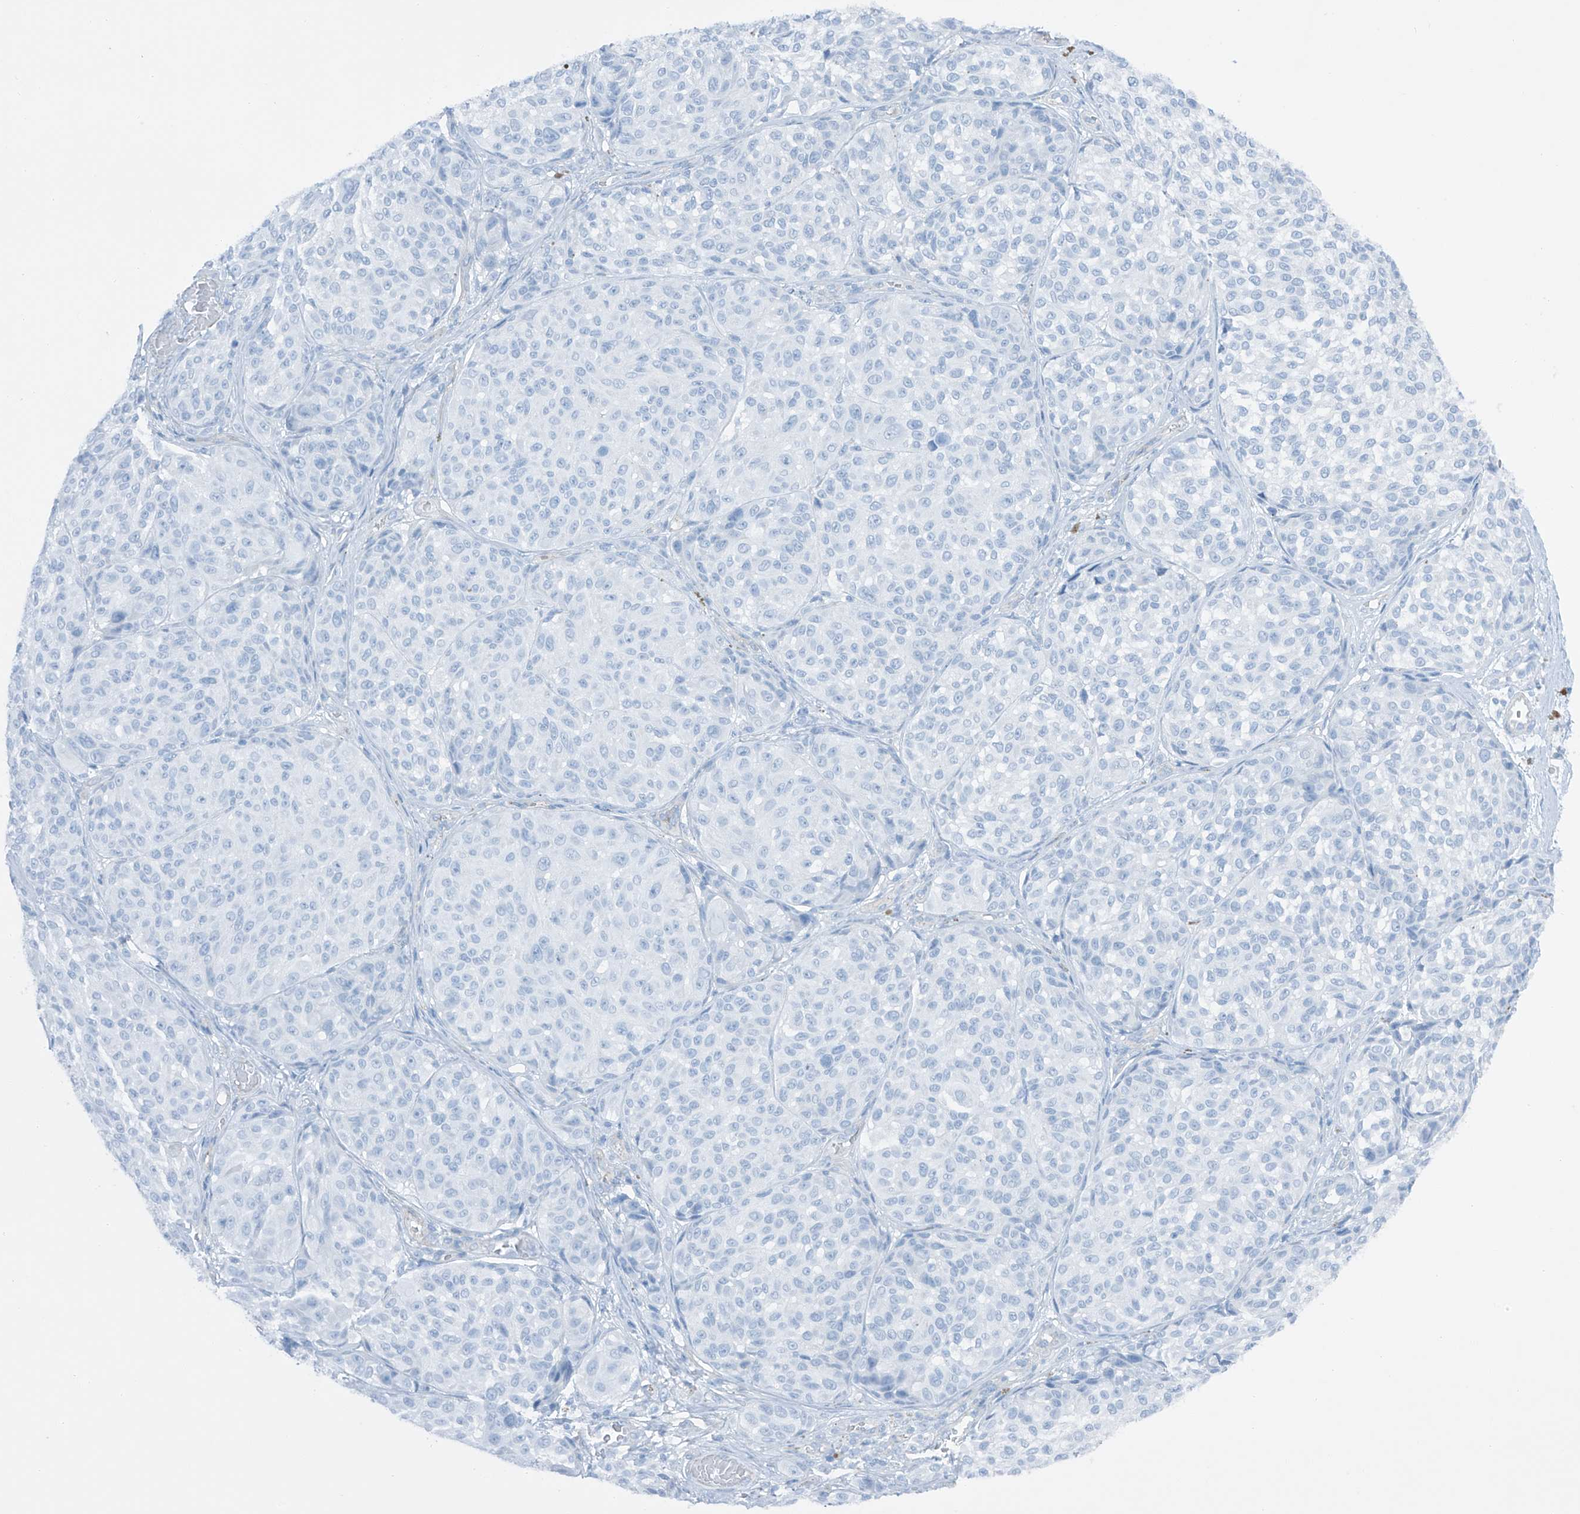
{"staining": {"intensity": "negative", "quantity": "none", "location": "none"}, "tissue": "melanoma", "cell_type": "Tumor cells", "image_type": "cancer", "snomed": [{"axis": "morphology", "description": "Malignant melanoma, NOS"}, {"axis": "topography", "description": "Skin"}], "caption": "Immunohistochemical staining of human malignant melanoma displays no significant staining in tumor cells.", "gene": "MAGI1", "patient": {"sex": "male", "age": 83}}